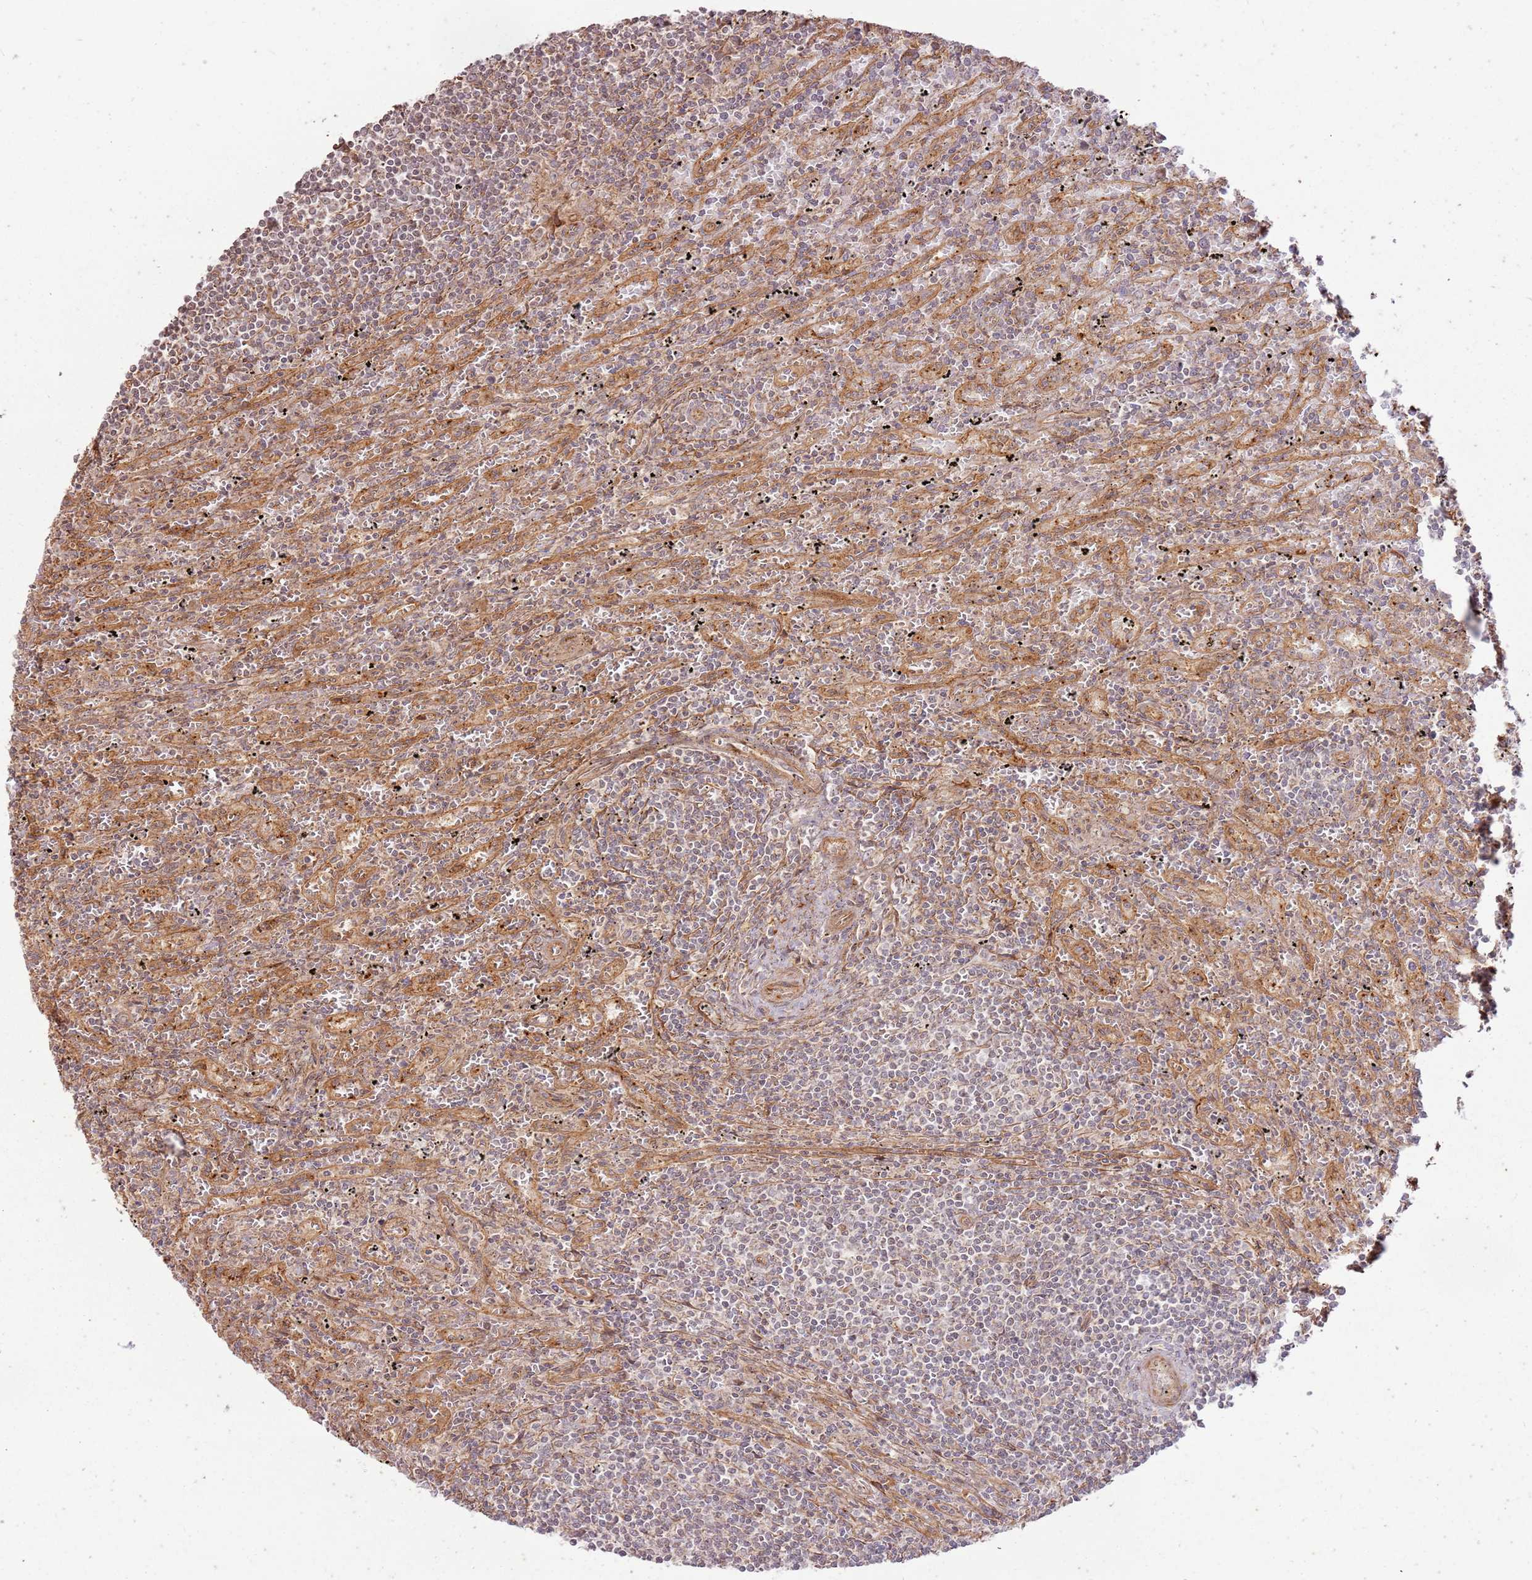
{"staining": {"intensity": "negative", "quantity": "none", "location": "none"}, "tissue": "lymphoma", "cell_type": "Tumor cells", "image_type": "cancer", "snomed": [{"axis": "morphology", "description": "Malignant lymphoma, non-Hodgkin's type, Low grade"}, {"axis": "topography", "description": "Spleen"}], "caption": "A histopathology image of low-grade malignant lymphoma, non-Hodgkin's type stained for a protein shows no brown staining in tumor cells. (DAB IHC, high magnification).", "gene": "ZNF623", "patient": {"sex": "male", "age": 76}}